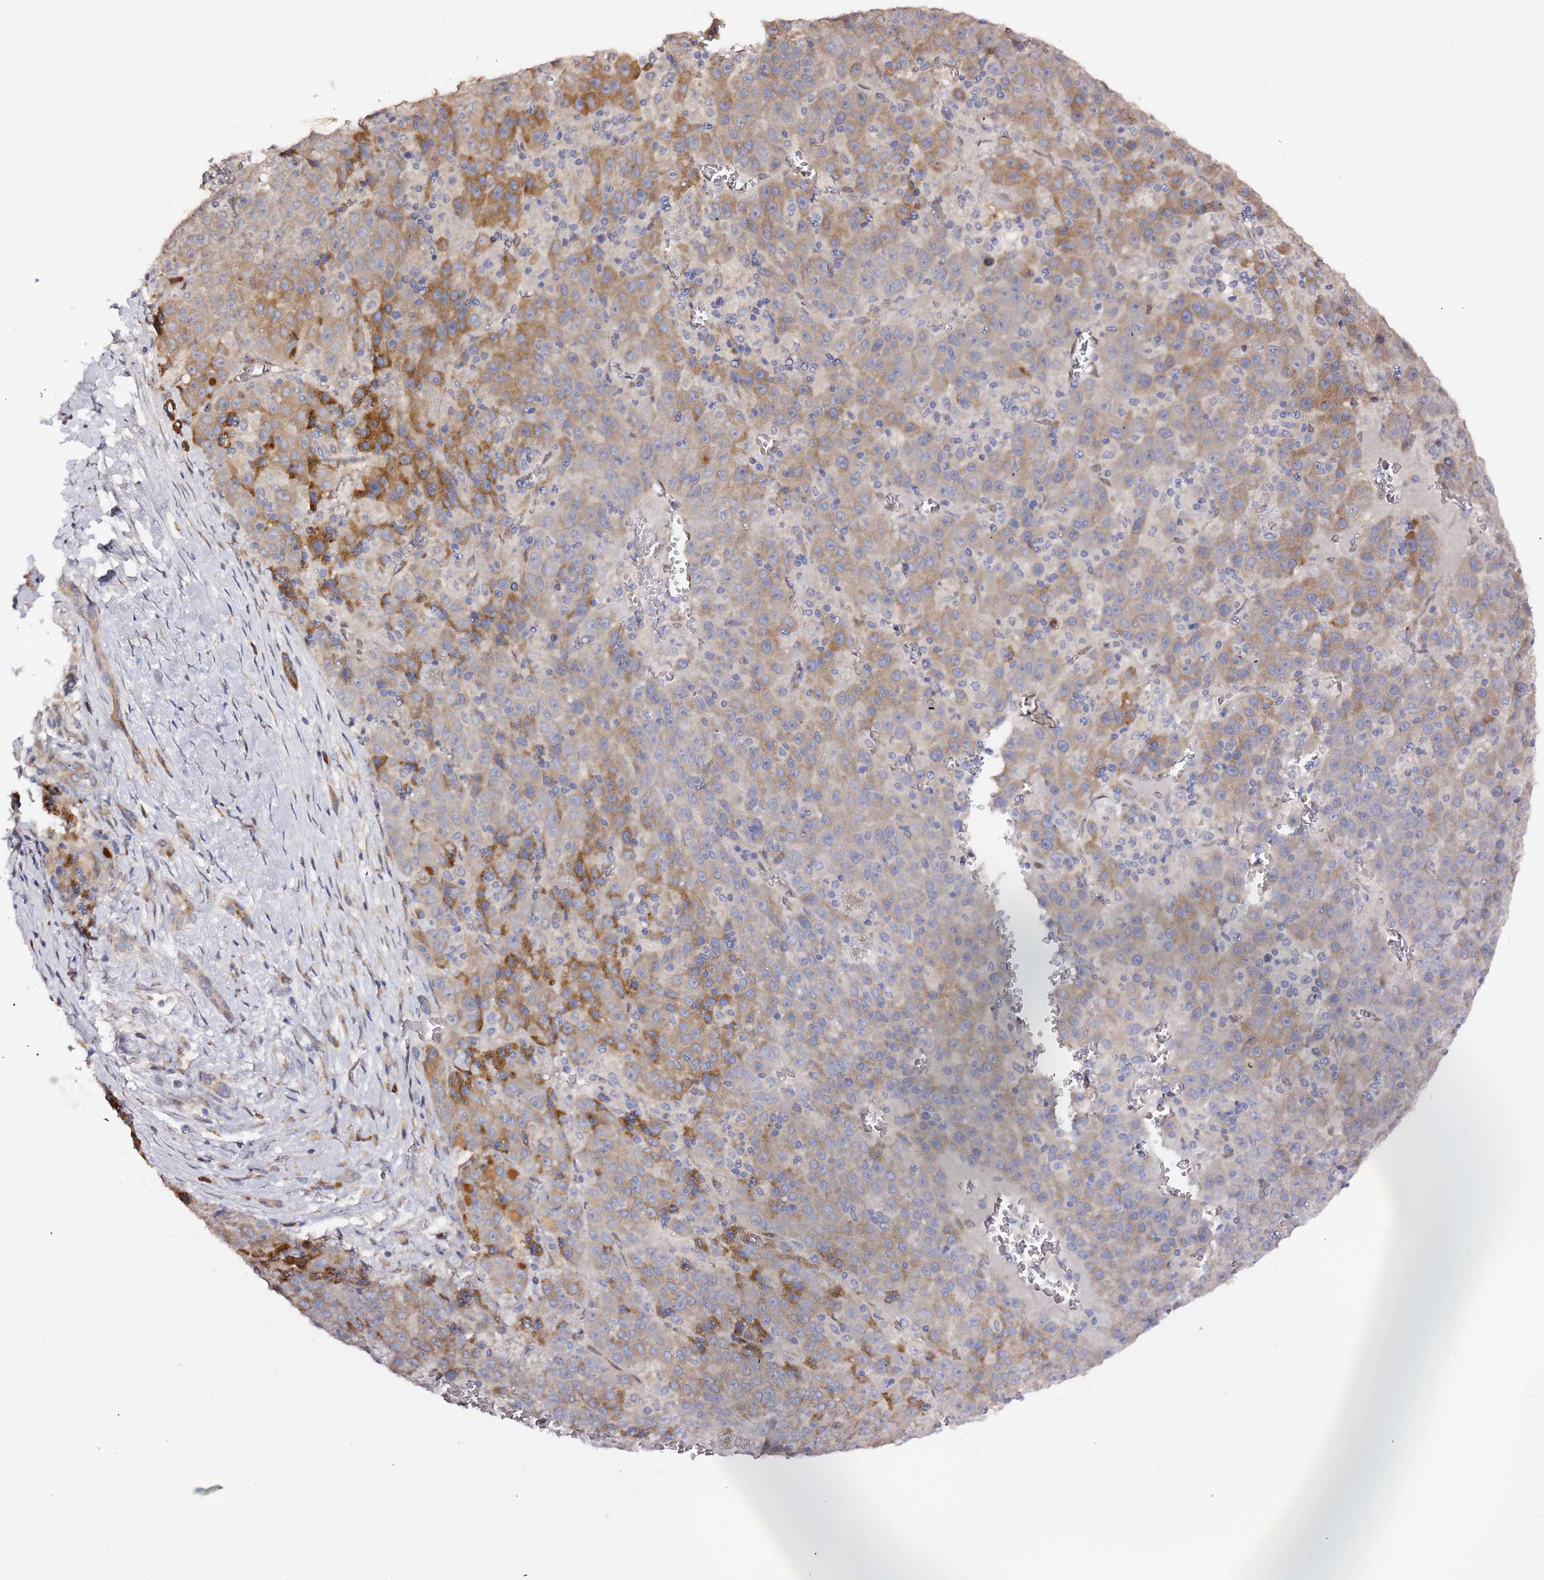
{"staining": {"intensity": "moderate", "quantity": "<25%", "location": "cytoplasmic/membranous"}, "tissue": "liver cancer", "cell_type": "Tumor cells", "image_type": "cancer", "snomed": [{"axis": "morphology", "description": "Carcinoma, Hepatocellular, NOS"}, {"axis": "topography", "description": "Liver"}], "caption": "This is a micrograph of immunohistochemistry staining of hepatocellular carcinoma (liver), which shows moderate staining in the cytoplasmic/membranous of tumor cells.", "gene": "HSD17B7", "patient": {"sex": "female", "age": 53}}